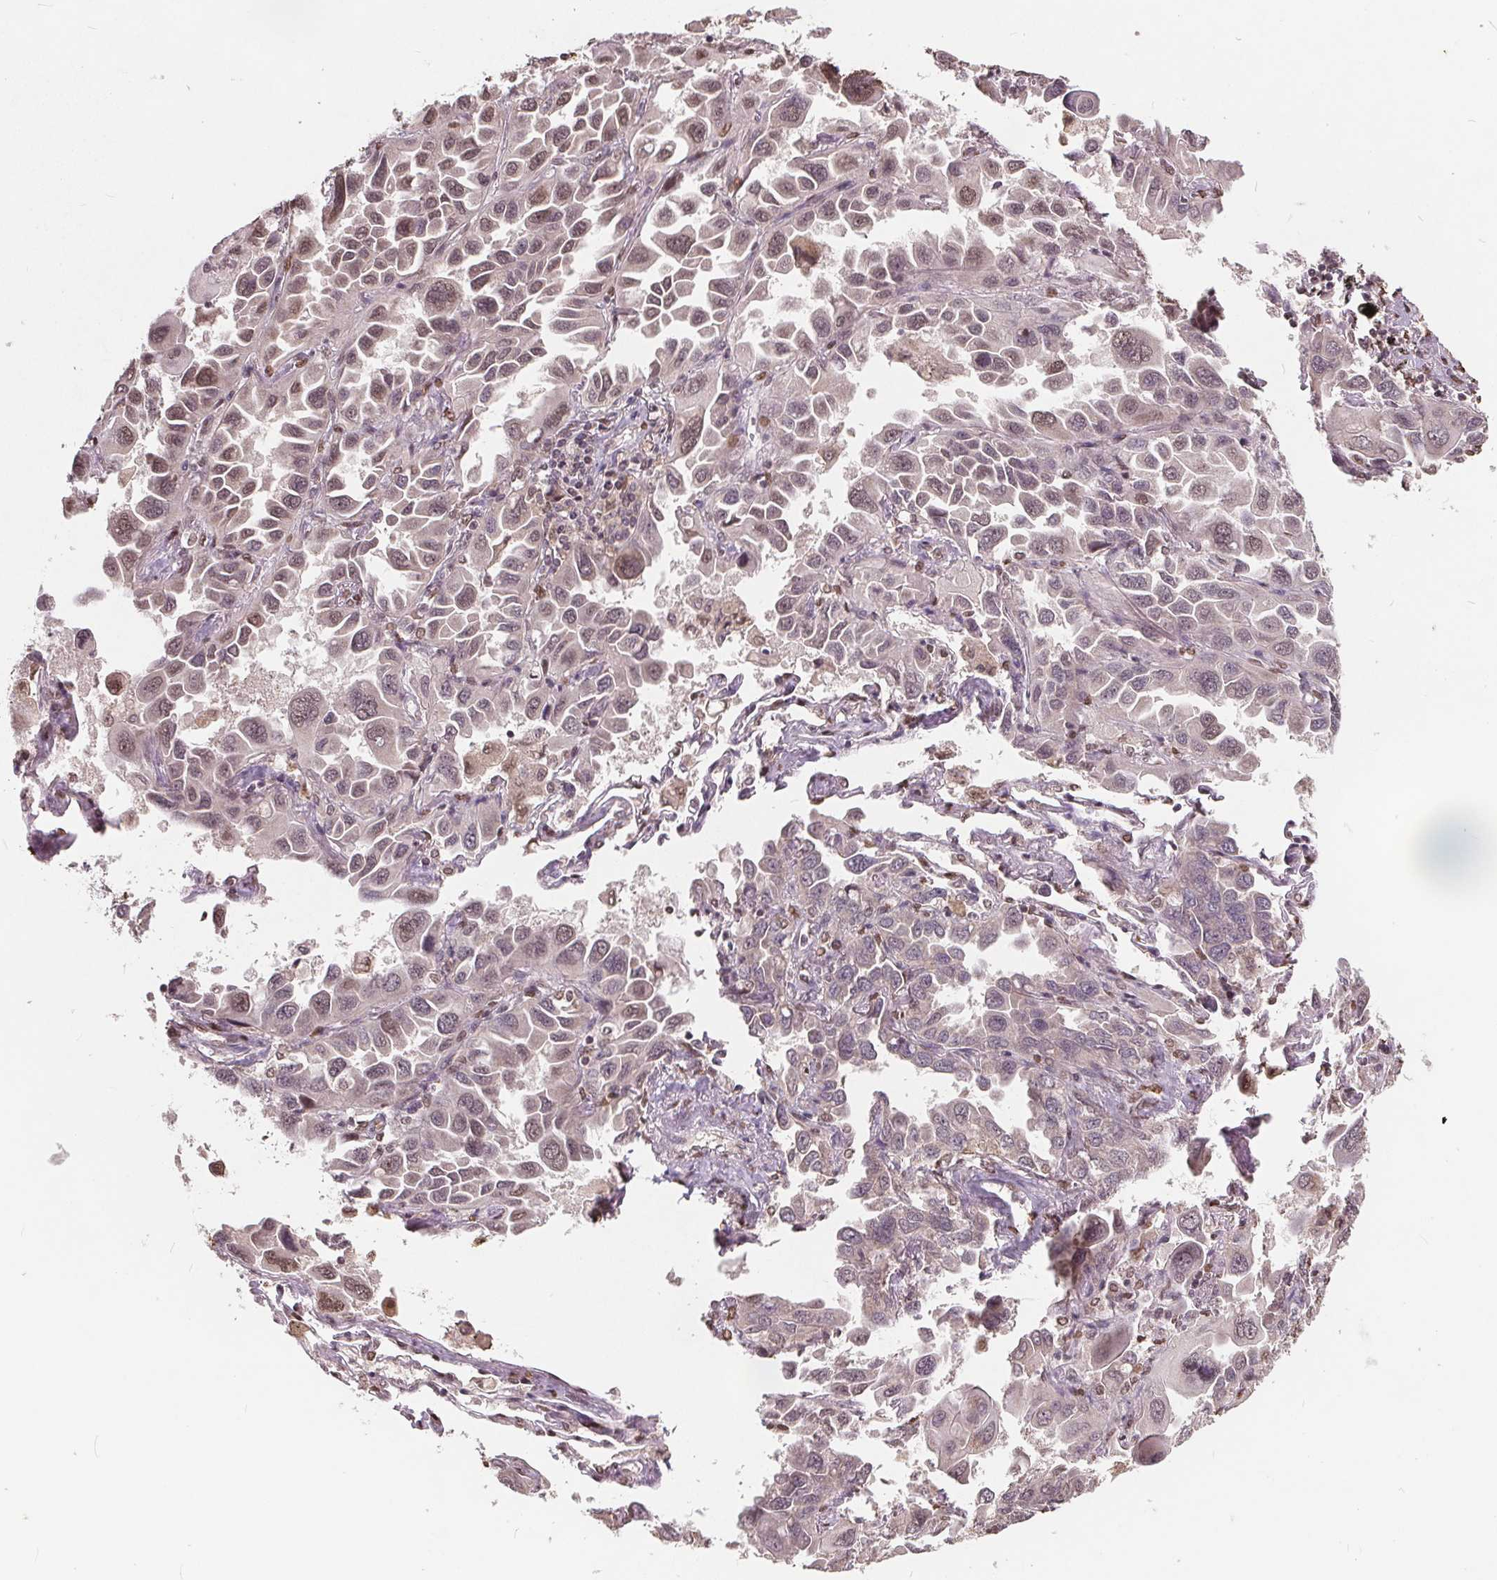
{"staining": {"intensity": "moderate", "quantity": "25%-75%", "location": "nuclear"}, "tissue": "lung cancer", "cell_type": "Tumor cells", "image_type": "cancer", "snomed": [{"axis": "morphology", "description": "Adenocarcinoma, NOS"}, {"axis": "topography", "description": "Lung"}], "caption": "Immunohistochemistry (DAB) staining of adenocarcinoma (lung) displays moderate nuclear protein expression in about 25%-75% of tumor cells.", "gene": "HIF1AN", "patient": {"sex": "male", "age": 64}}